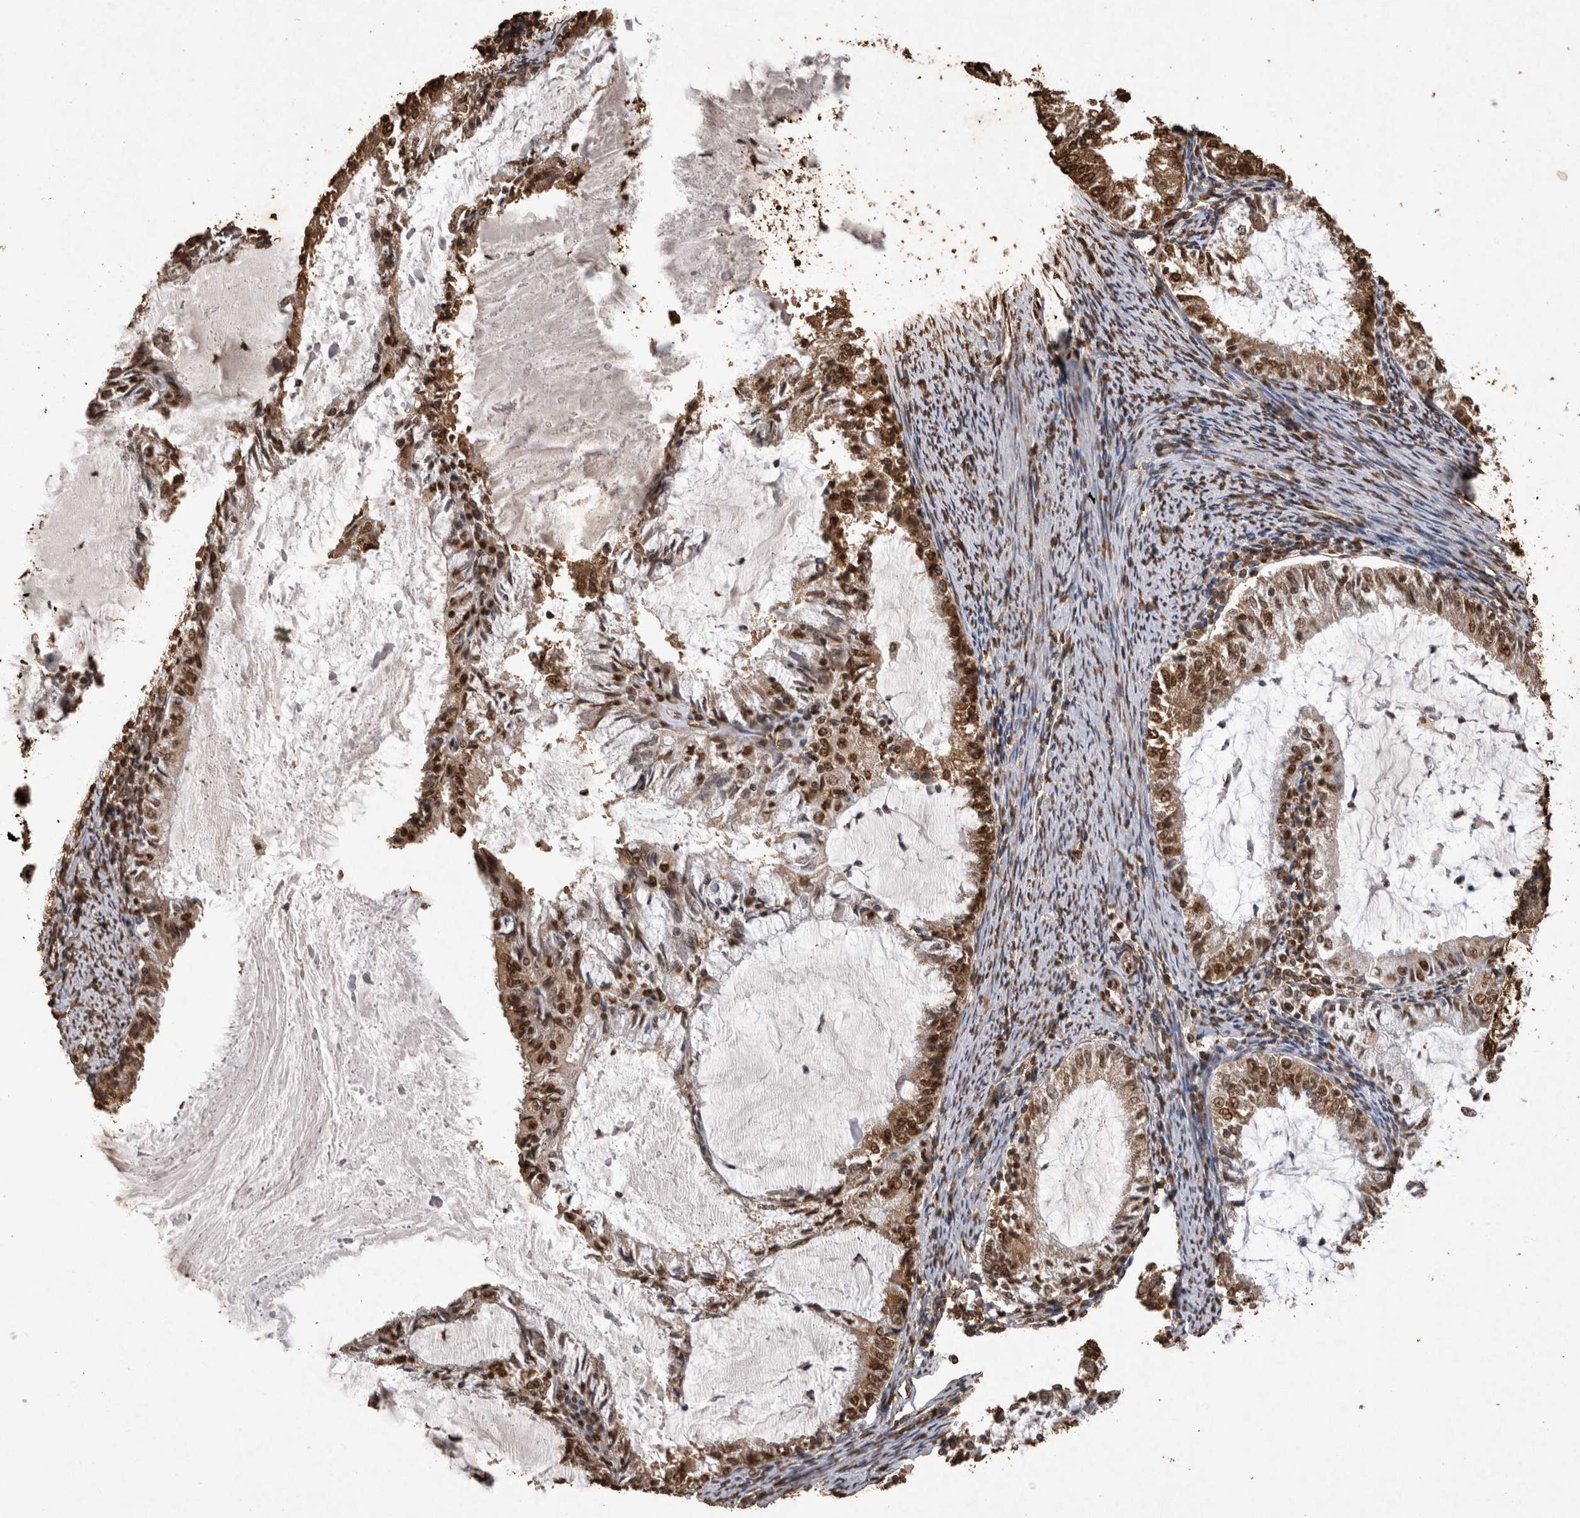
{"staining": {"intensity": "moderate", "quantity": ">75%", "location": "cytoplasmic/membranous,nuclear"}, "tissue": "endometrial cancer", "cell_type": "Tumor cells", "image_type": "cancer", "snomed": [{"axis": "morphology", "description": "Adenocarcinoma, NOS"}, {"axis": "topography", "description": "Endometrium"}], "caption": "Endometrial cancer (adenocarcinoma) stained with a brown dye exhibits moderate cytoplasmic/membranous and nuclear positive staining in about >75% of tumor cells.", "gene": "OAS2", "patient": {"sex": "female", "age": 57}}